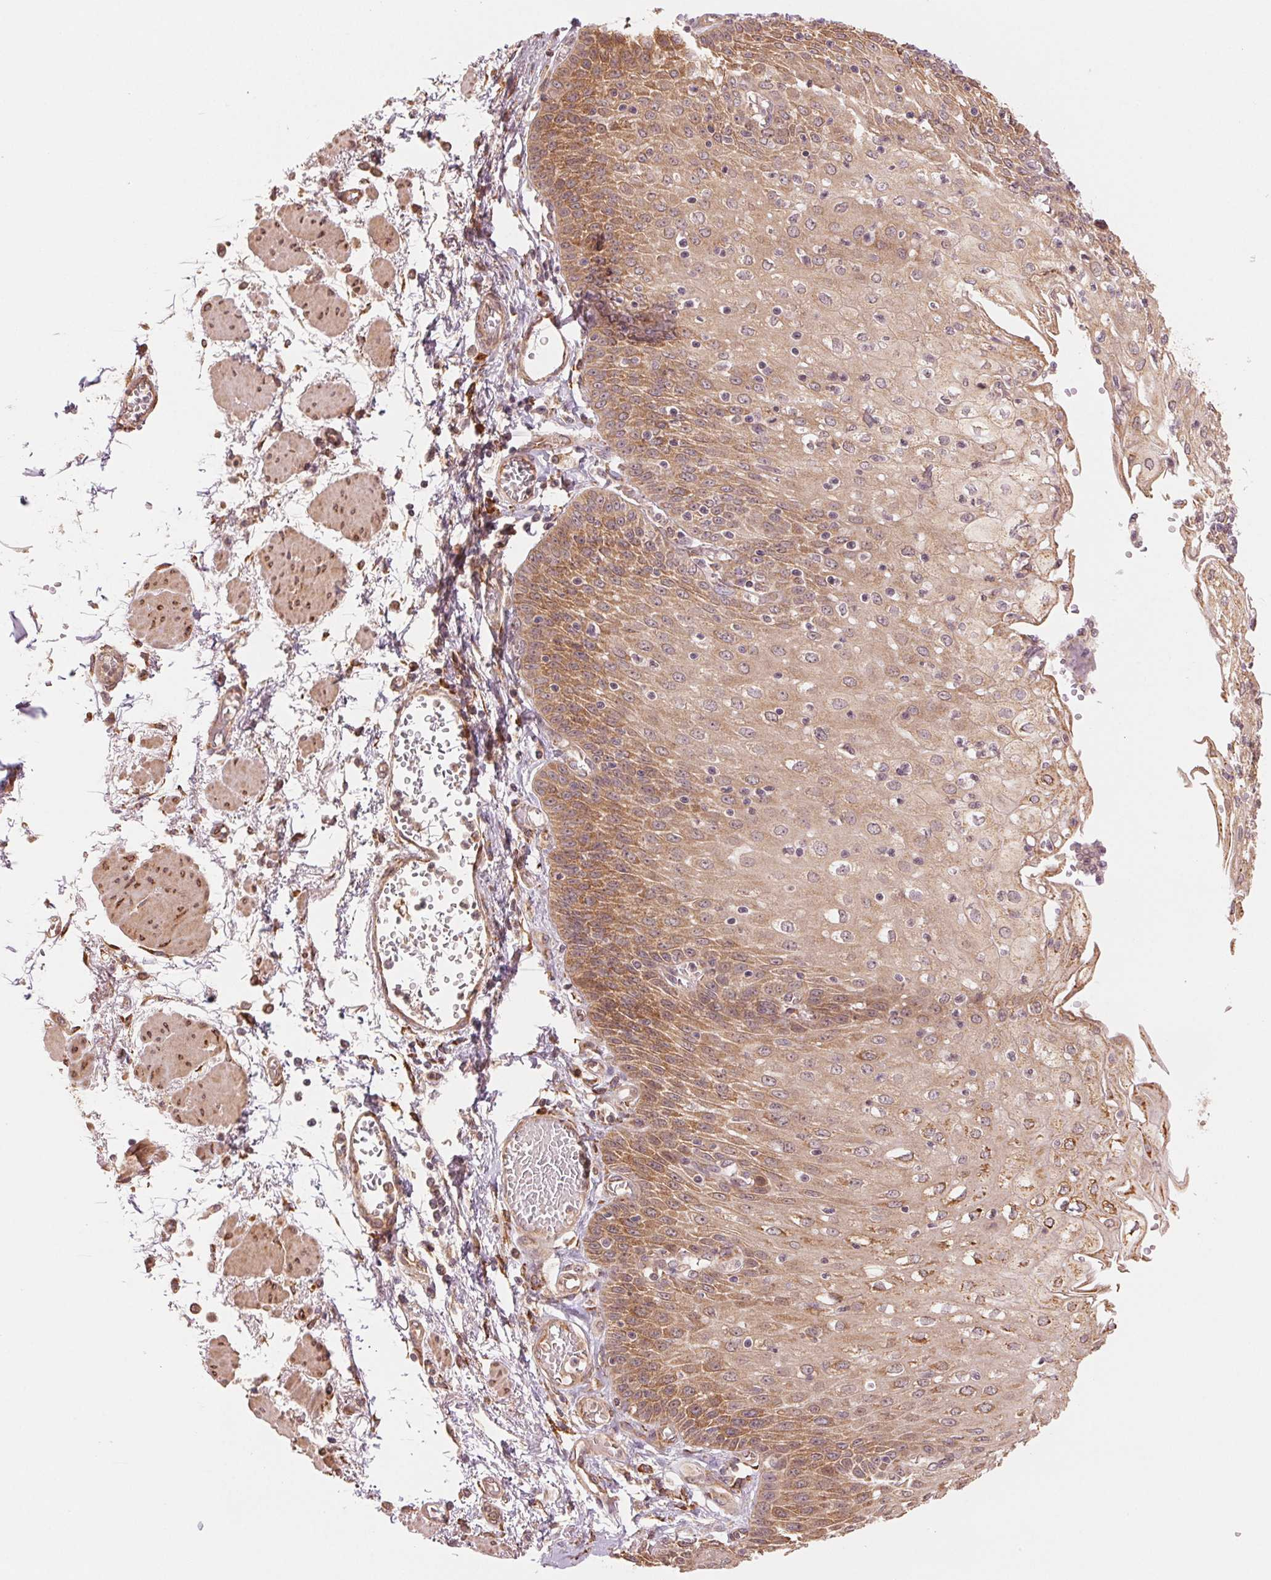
{"staining": {"intensity": "moderate", "quantity": ">75%", "location": "cytoplasmic/membranous"}, "tissue": "esophagus", "cell_type": "Squamous epithelial cells", "image_type": "normal", "snomed": [{"axis": "morphology", "description": "Normal tissue, NOS"}, {"axis": "morphology", "description": "Adenocarcinoma, NOS"}, {"axis": "topography", "description": "Esophagus"}], "caption": "A brown stain labels moderate cytoplasmic/membranous staining of a protein in squamous epithelial cells of unremarkable human esophagus. The protein is shown in brown color, while the nuclei are stained blue.", "gene": "SLC20A1", "patient": {"sex": "male", "age": 81}}